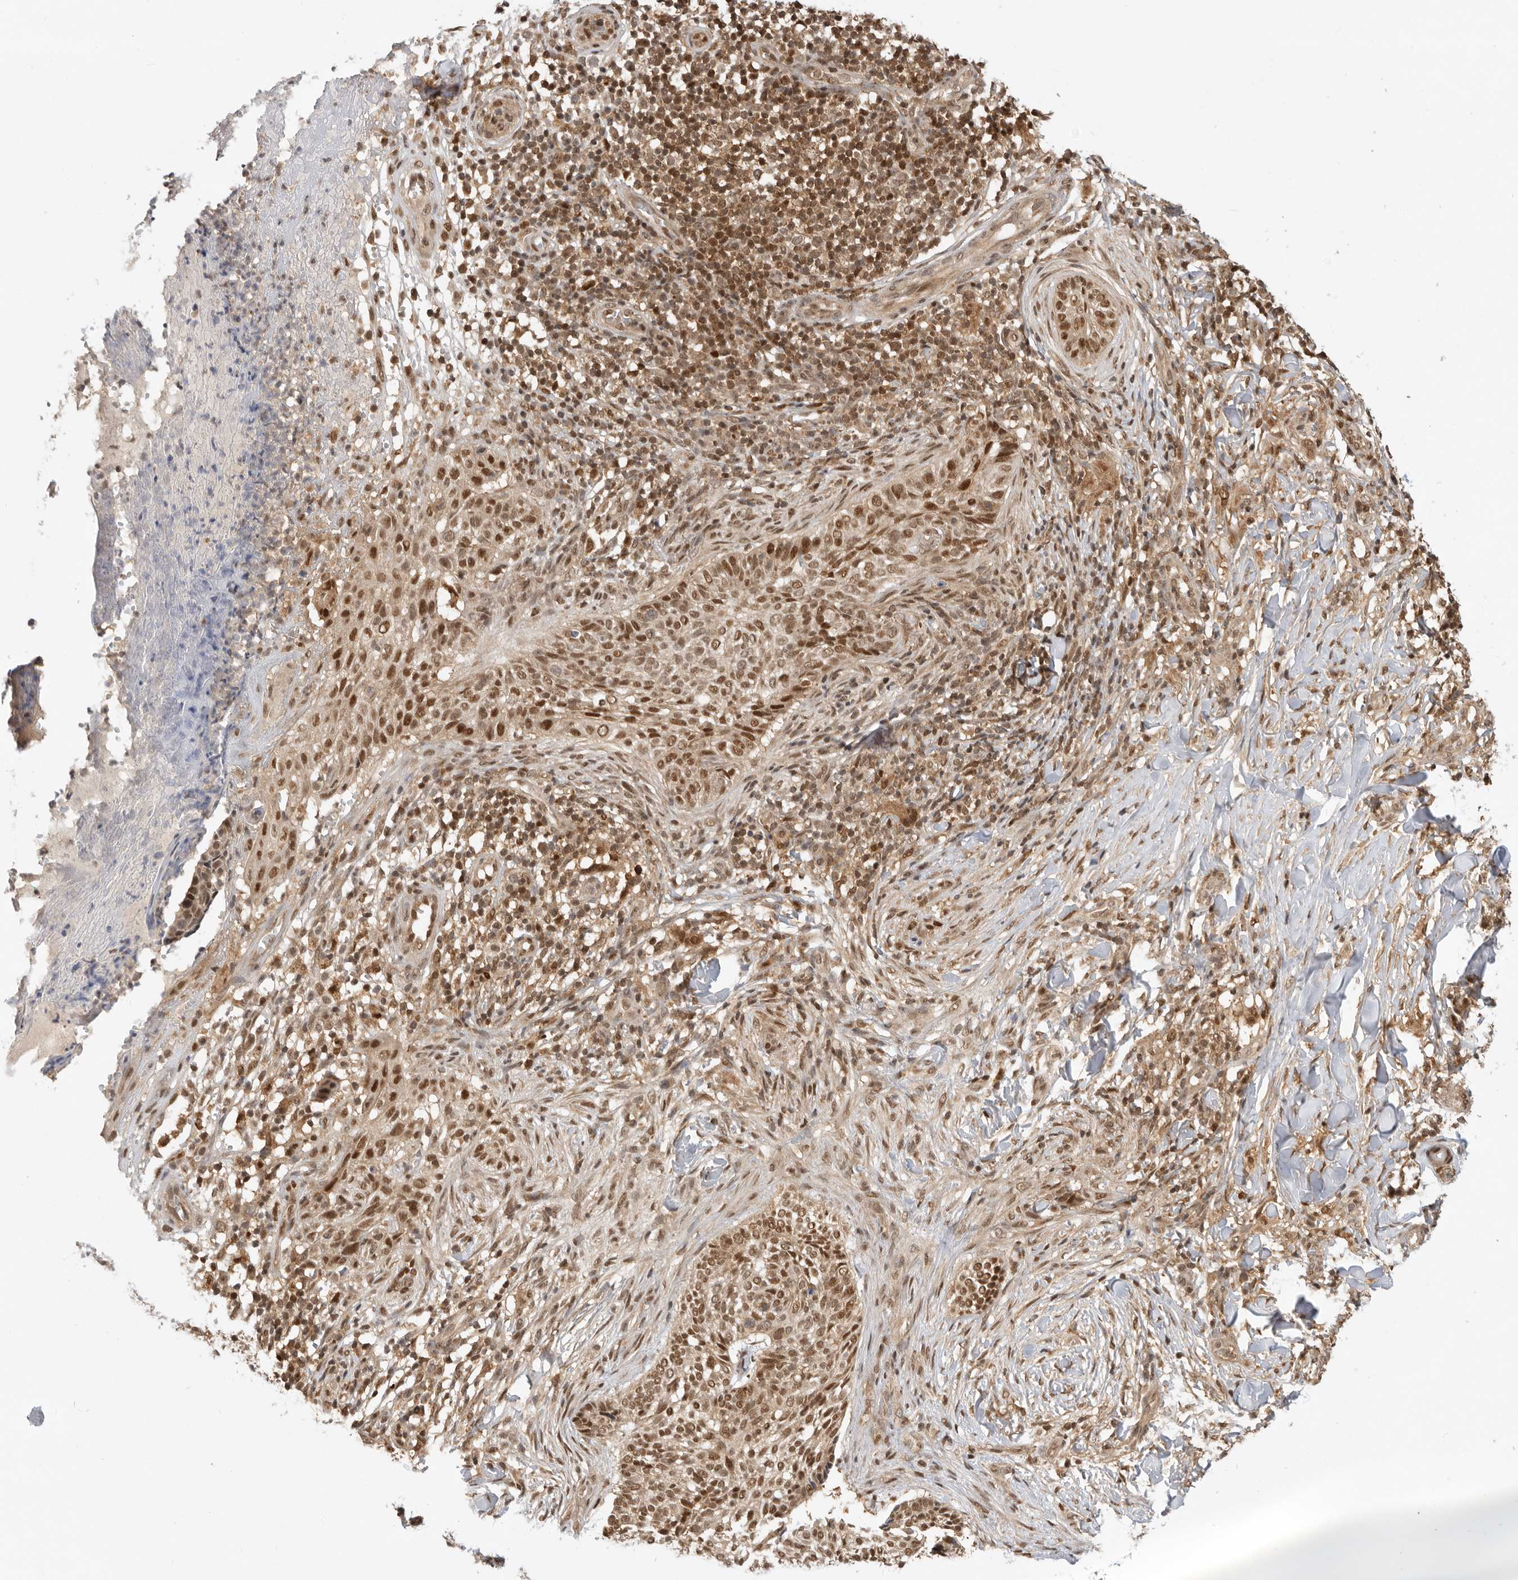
{"staining": {"intensity": "moderate", "quantity": ">75%", "location": "nuclear"}, "tissue": "skin cancer", "cell_type": "Tumor cells", "image_type": "cancer", "snomed": [{"axis": "morphology", "description": "Normal tissue, NOS"}, {"axis": "morphology", "description": "Basal cell carcinoma"}, {"axis": "topography", "description": "Skin"}], "caption": "Immunohistochemical staining of human basal cell carcinoma (skin) displays moderate nuclear protein staining in approximately >75% of tumor cells.", "gene": "ADPRS", "patient": {"sex": "male", "age": 67}}